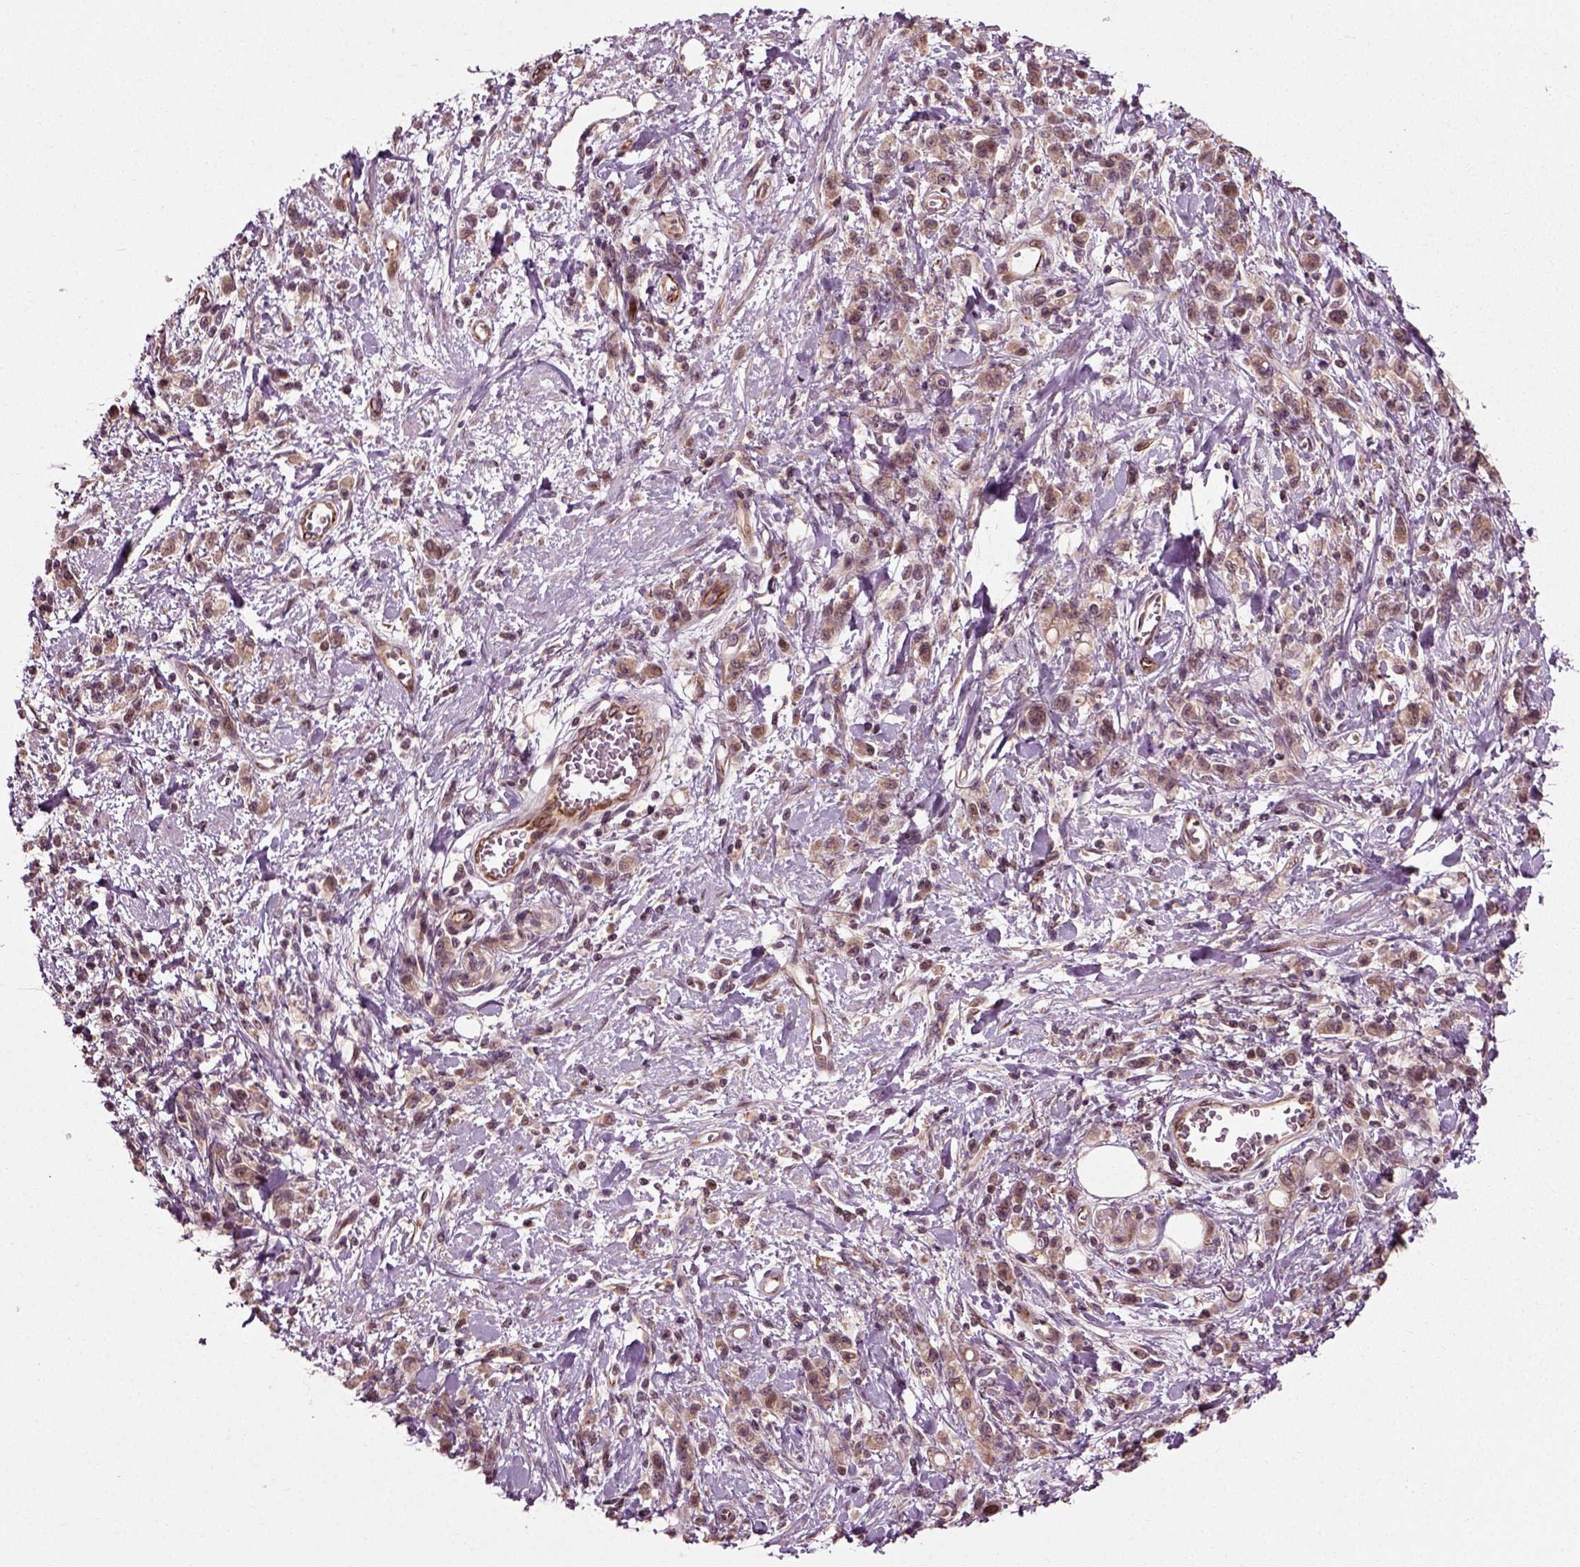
{"staining": {"intensity": "weak", "quantity": ">75%", "location": "cytoplasmic/membranous"}, "tissue": "stomach cancer", "cell_type": "Tumor cells", "image_type": "cancer", "snomed": [{"axis": "morphology", "description": "Adenocarcinoma, NOS"}, {"axis": "topography", "description": "Stomach"}], "caption": "Stomach cancer stained for a protein (brown) demonstrates weak cytoplasmic/membranous positive expression in about >75% of tumor cells.", "gene": "PLCD3", "patient": {"sex": "male", "age": 77}}